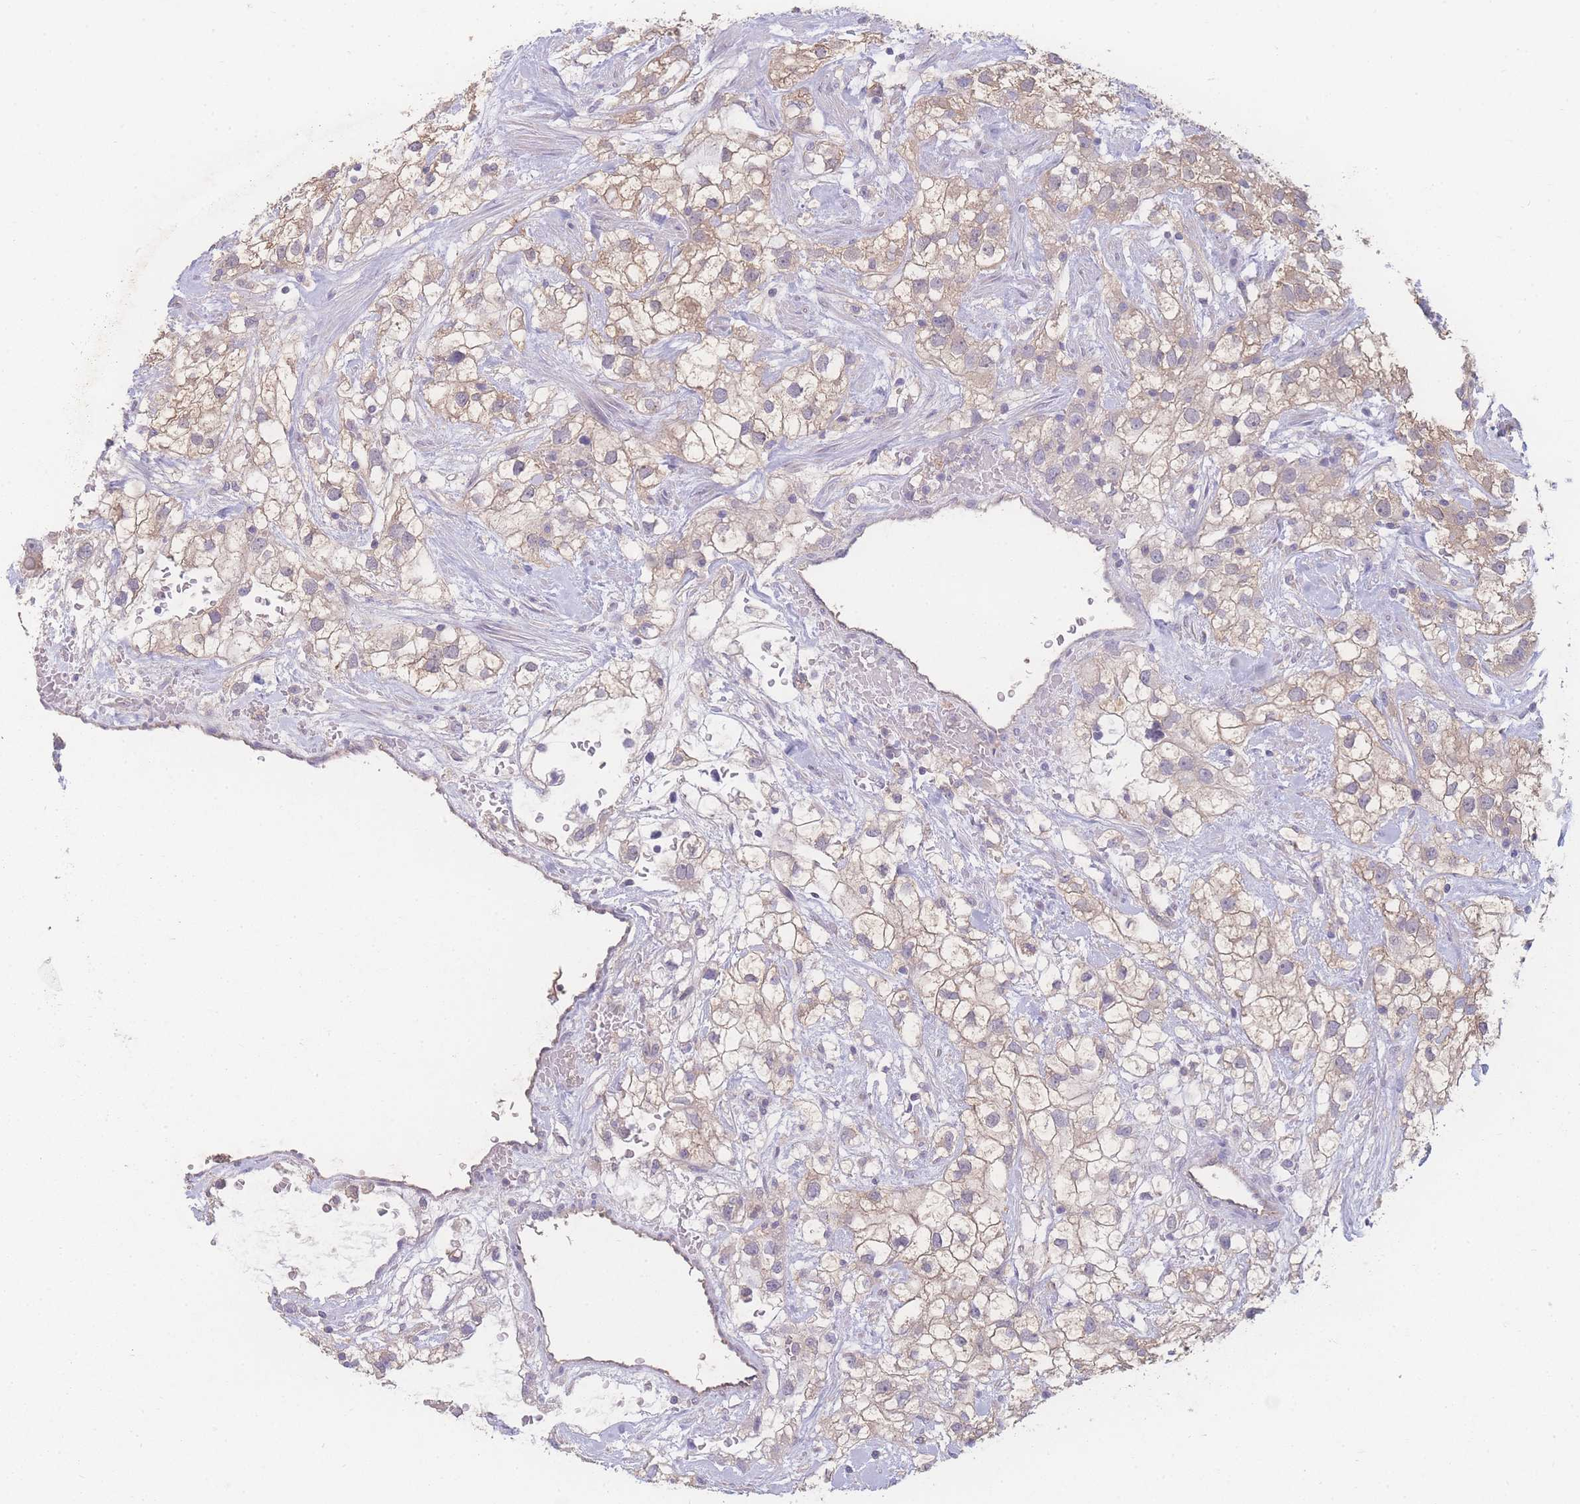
{"staining": {"intensity": "weak", "quantity": ">75%", "location": "cytoplasmic/membranous"}, "tissue": "renal cancer", "cell_type": "Tumor cells", "image_type": "cancer", "snomed": [{"axis": "morphology", "description": "Adenocarcinoma, NOS"}, {"axis": "topography", "description": "Kidney"}], "caption": "This is an image of immunohistochemistry staining of adenocarcinoma (renal), which shows weak staining in the cytoplasmic/membranous of tumor cells.", "gene": "GIPR", "patient": {"sex": "male", "age": 59}}